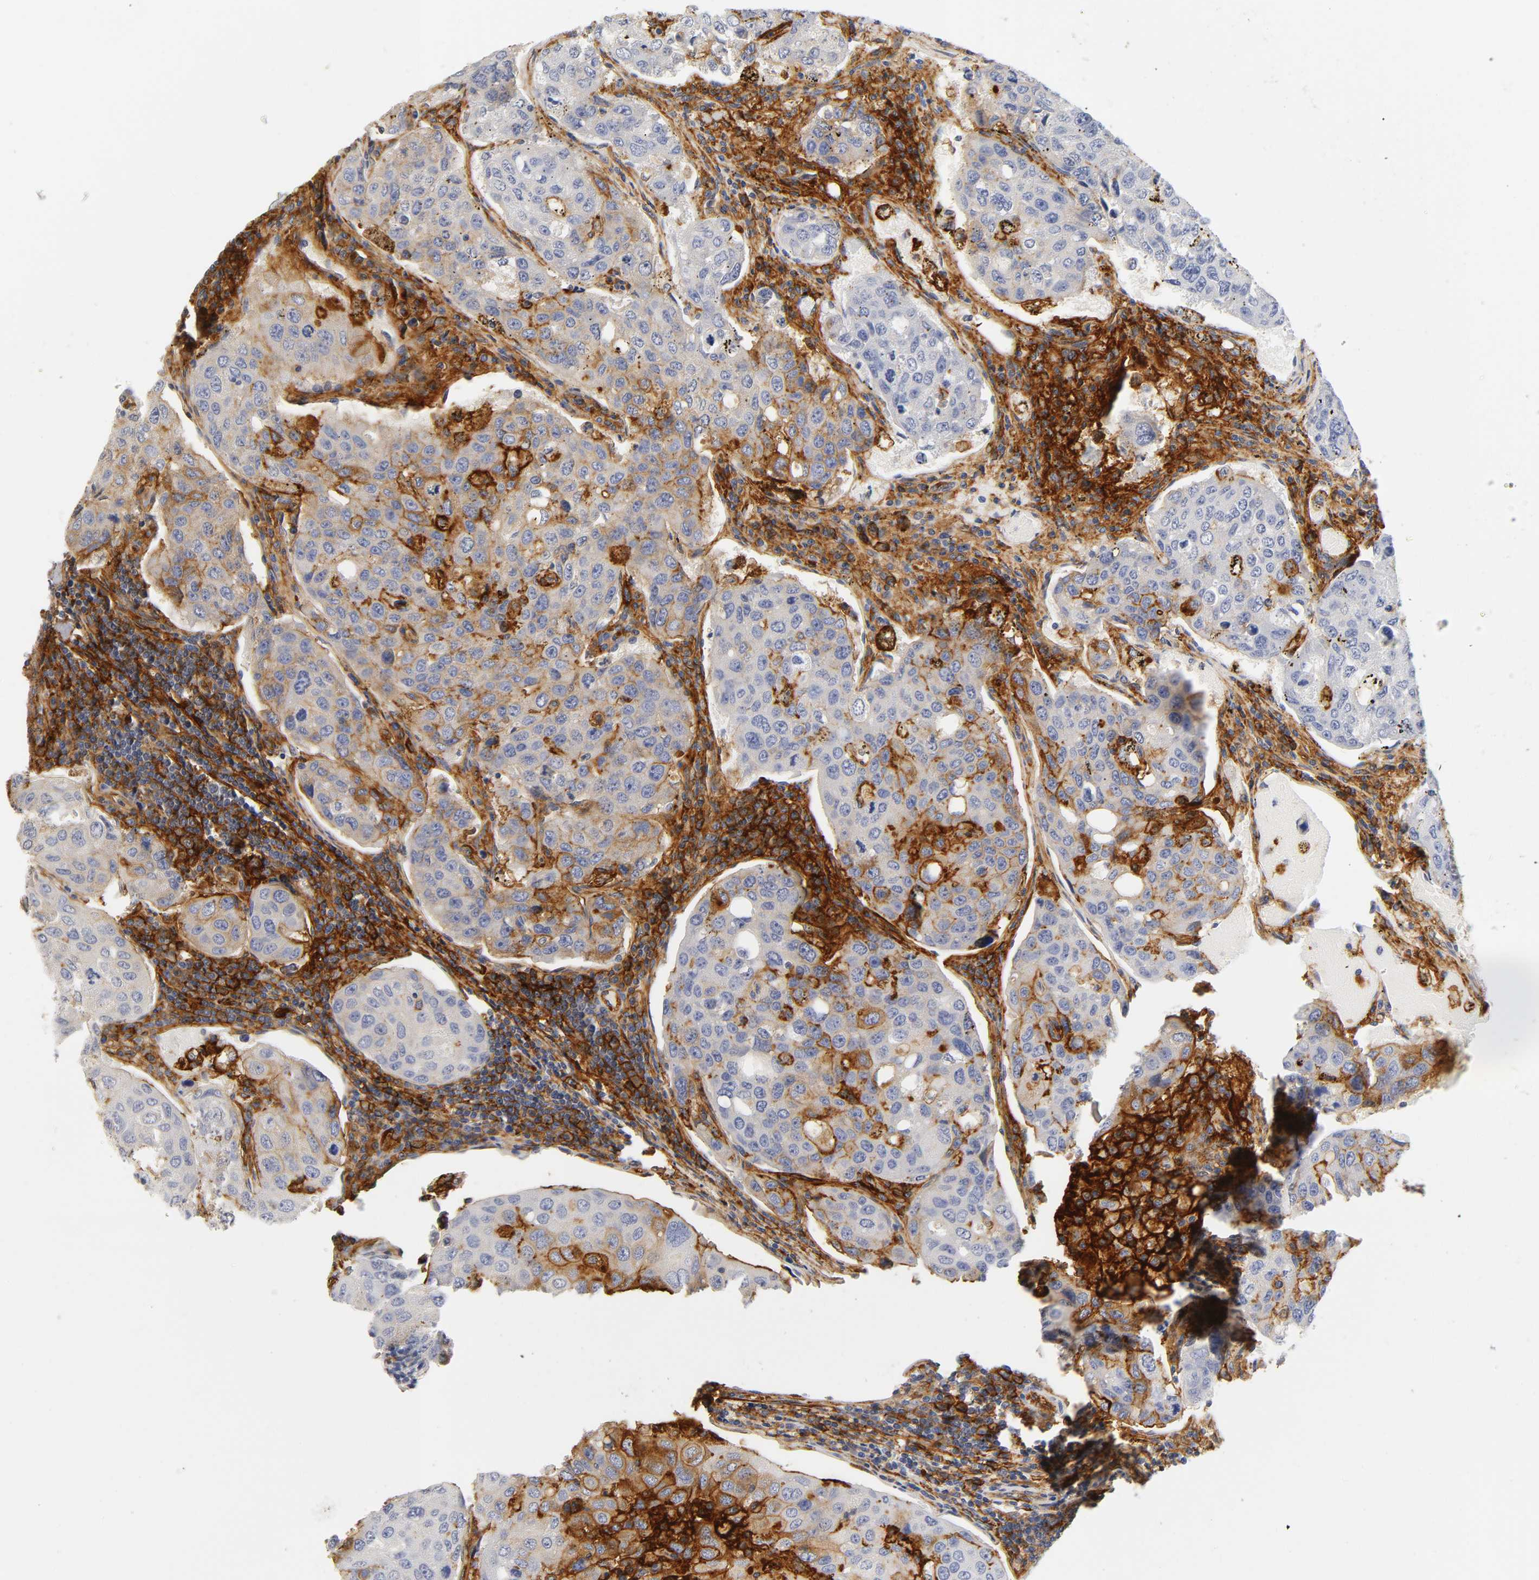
{"staining": {"intensity": "moderate", "quantity": "25%-75%", "location": "cytoplasmic/membranous"}, "tissue": "urothelial cancer", "cell_type": "Tumor cells", "image_type": "cancer", "snomed": [{"axis": "morphology", "description": "Urothelial carcinoma, High grade"}, {"axis": "topography", "description": "Lymph node"}, {"axis": "topography", "description": "Urinary bladder"}], "caption": "This is an image of IHC staining of urothelial cancer, which shows moderate expression in the cytoplasmic/membranous of tumor cells.", "gene": "ICAM1", "patient": {"sex": "male", "age": 51}}